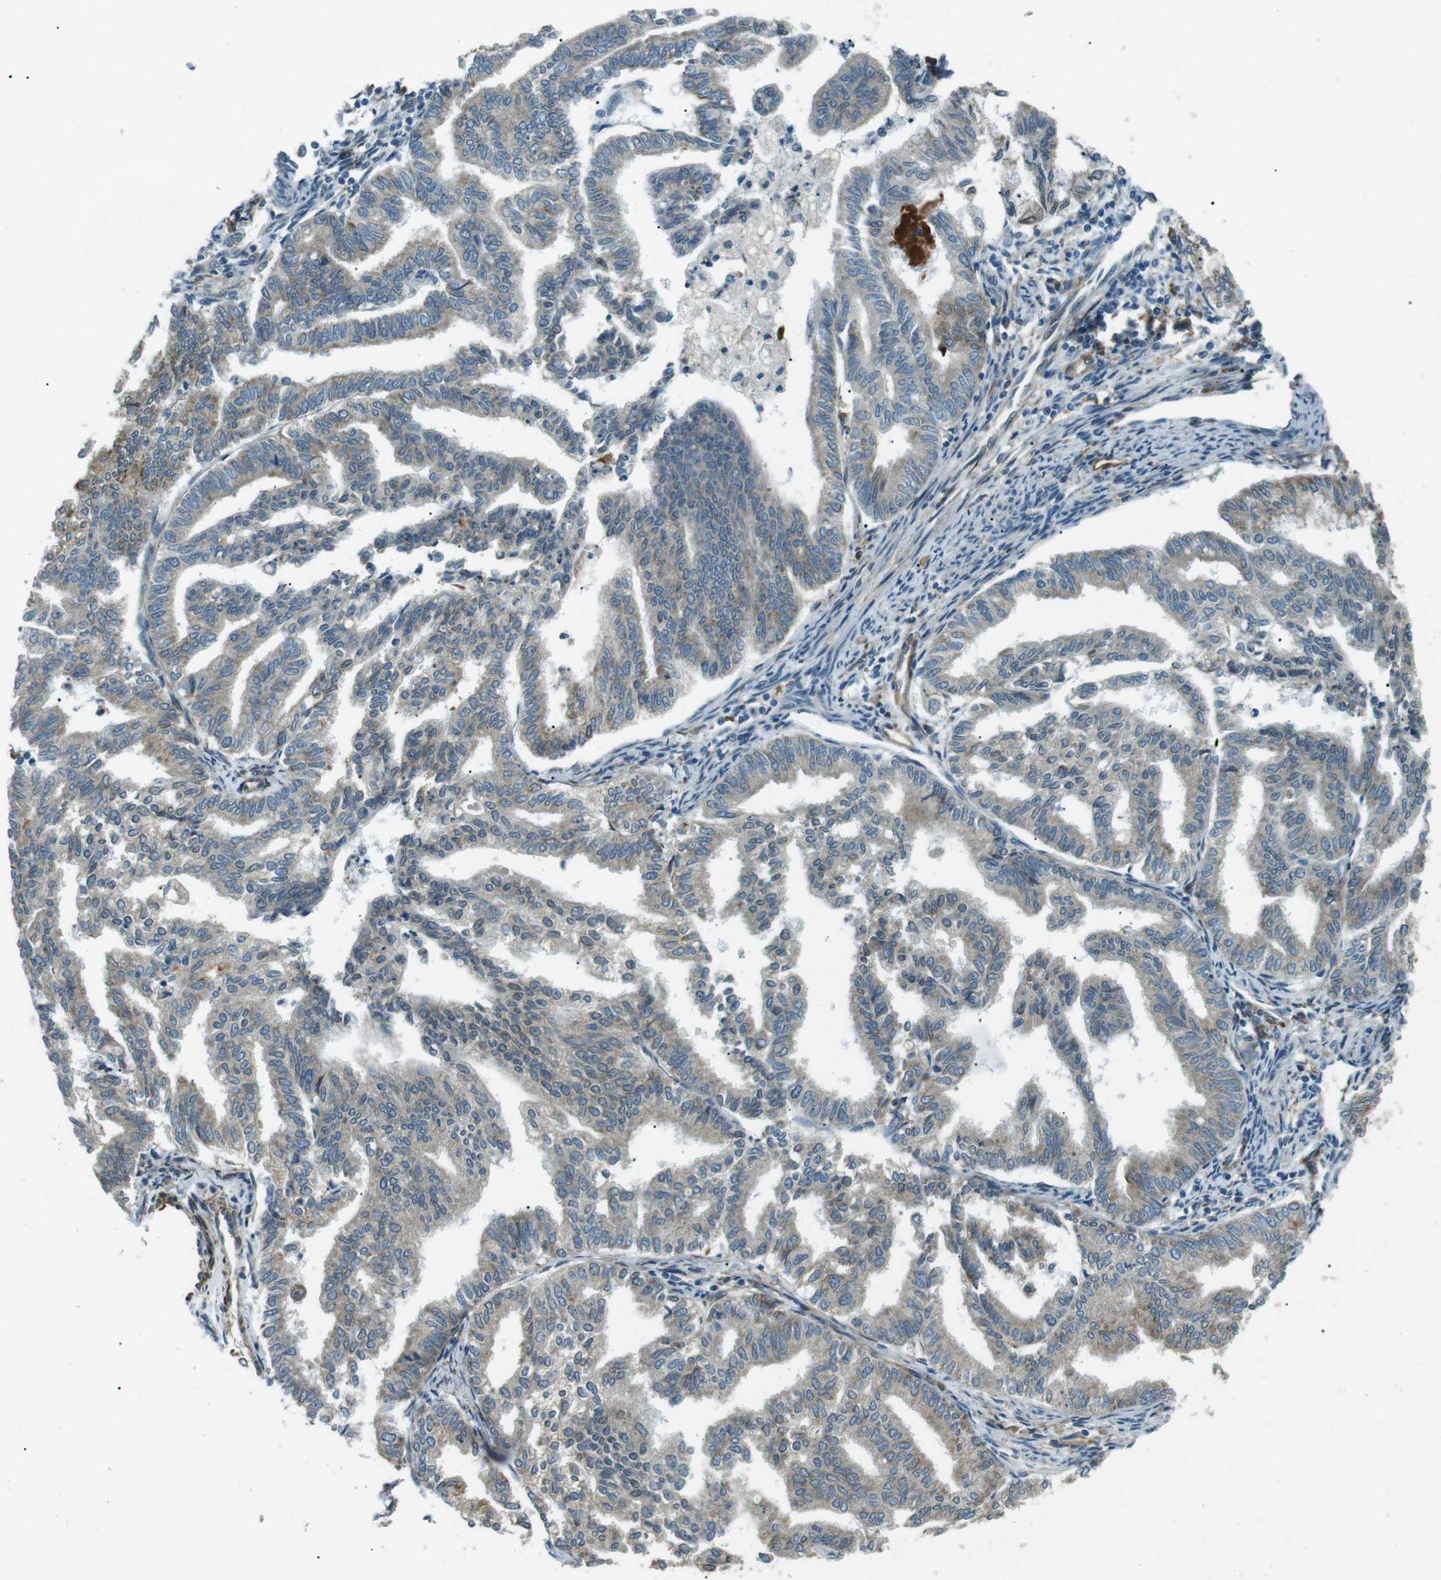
{"staining": {"intensity": "weak", "quantity": "25%-75%", "location": "cytoplasmic/membranous"}, "tissue": "endometrial cancer", "cell_type": "Tumor cells", "image_type": "cancer", "snomed": [{"axis": "morphology", "description": "Adenocarcinoma, NOS"}, {"axis": "topography", "description": "Endometrium"}], "caption": "Protein staining displays weak cytoplasmic/membranous expression in approximately 25%-75% of tumor cells in endometrial adenocarcinoma.", "gene": "ODR4", "patient": {"sex": "female", "age": 79}}